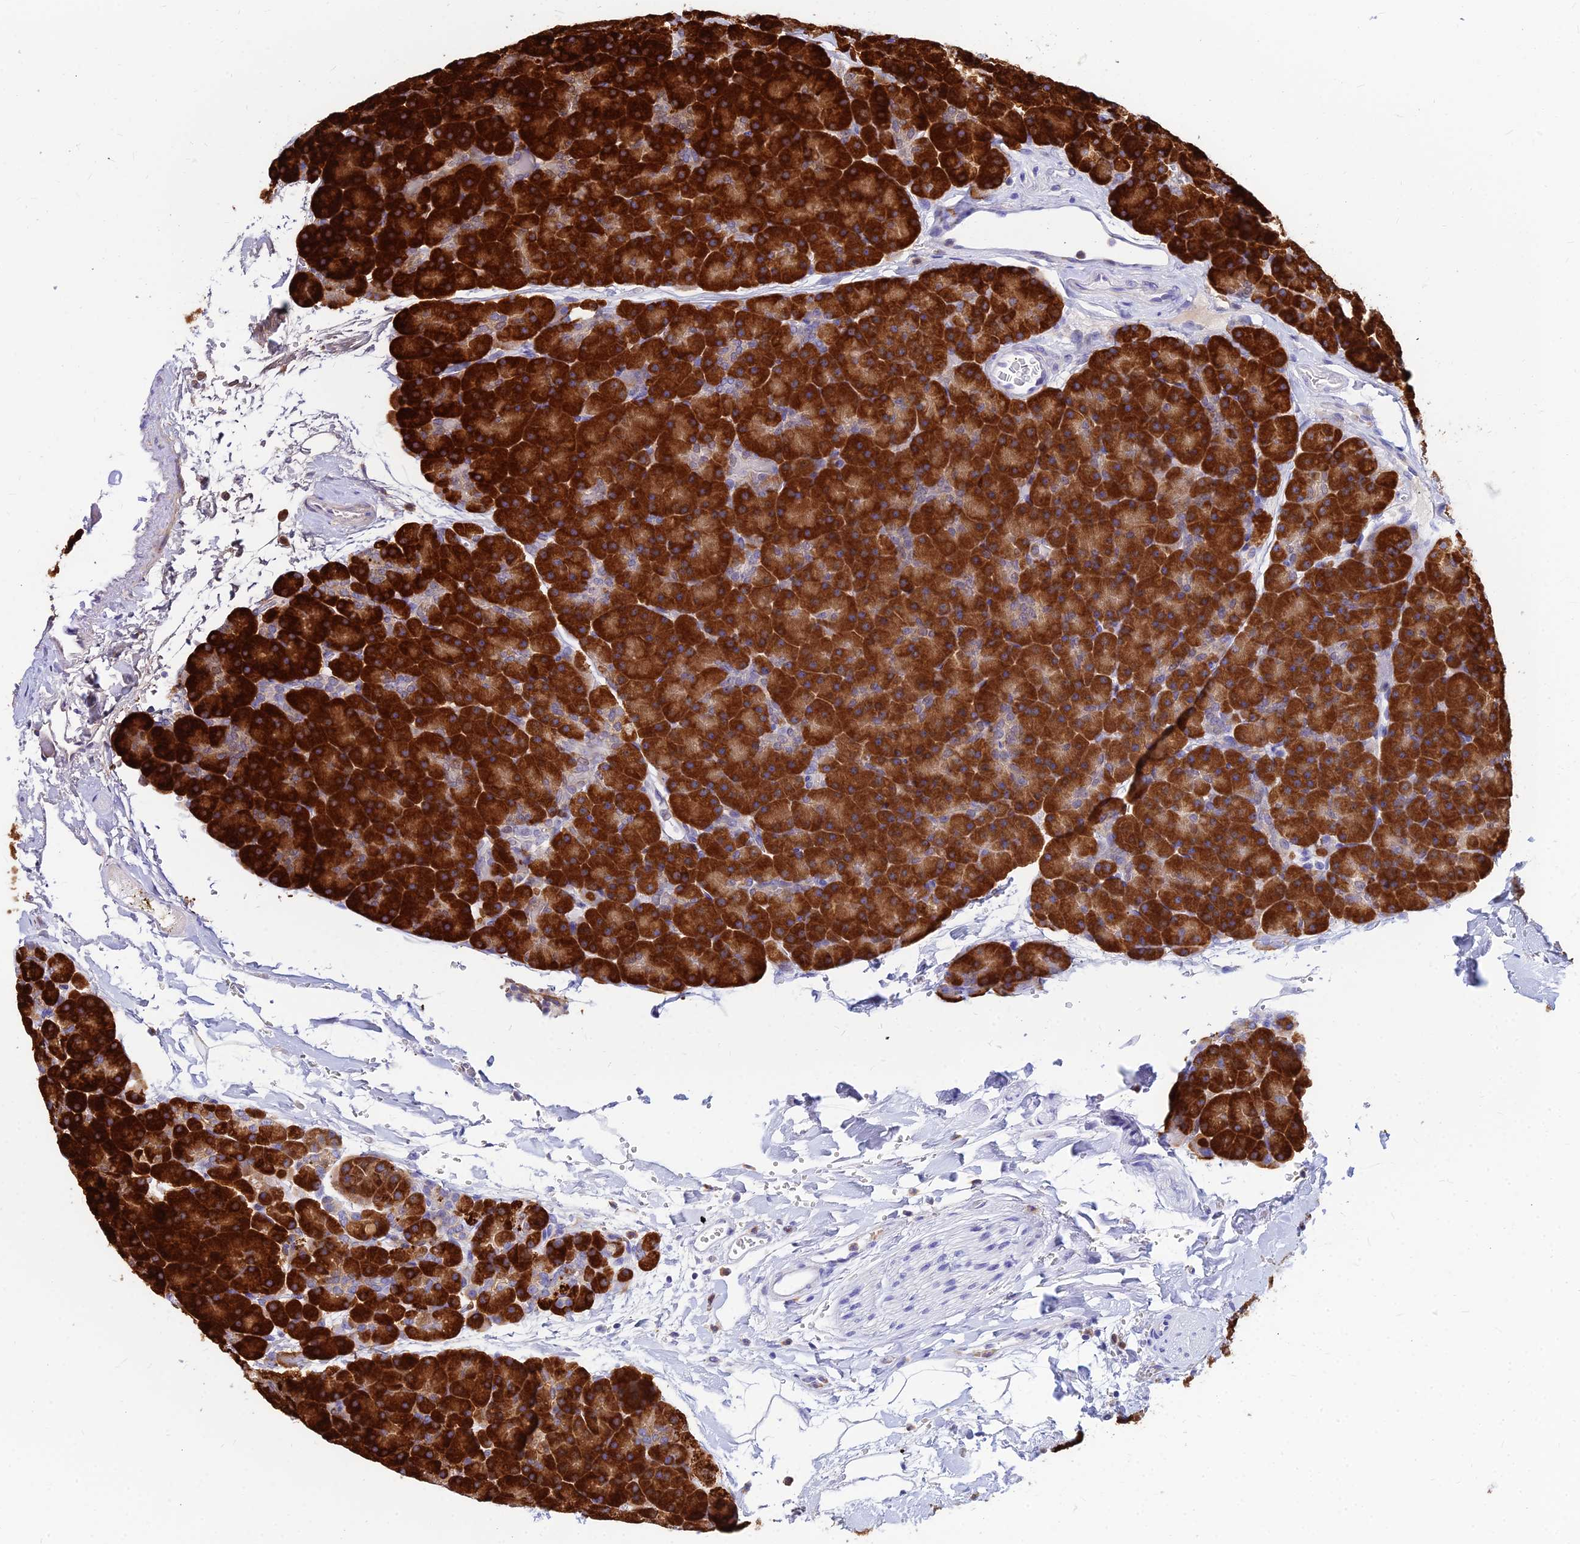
{"staining": {"intensity": "strong", "quantity": ">75%", "location": "cytoplasmic/membranous"}, "tissue": "pancreas", "cell_type": "Exocrine glandular cells", "image_type": "normal", "snomed": [{"axis": "morphology", "description": "Normal tissue, NOS"}, {"axis": "topography", "description": "Pancreas"}], "caption": "A high-resolution photomicrograph shows IHC staining of benign pancreas, which reveals strong cytoplasmic/membranous expression in about >75% of exocrine glandular cells.", "gene": "CCT6A", "patient": {"sex": "male", "age": 36}}